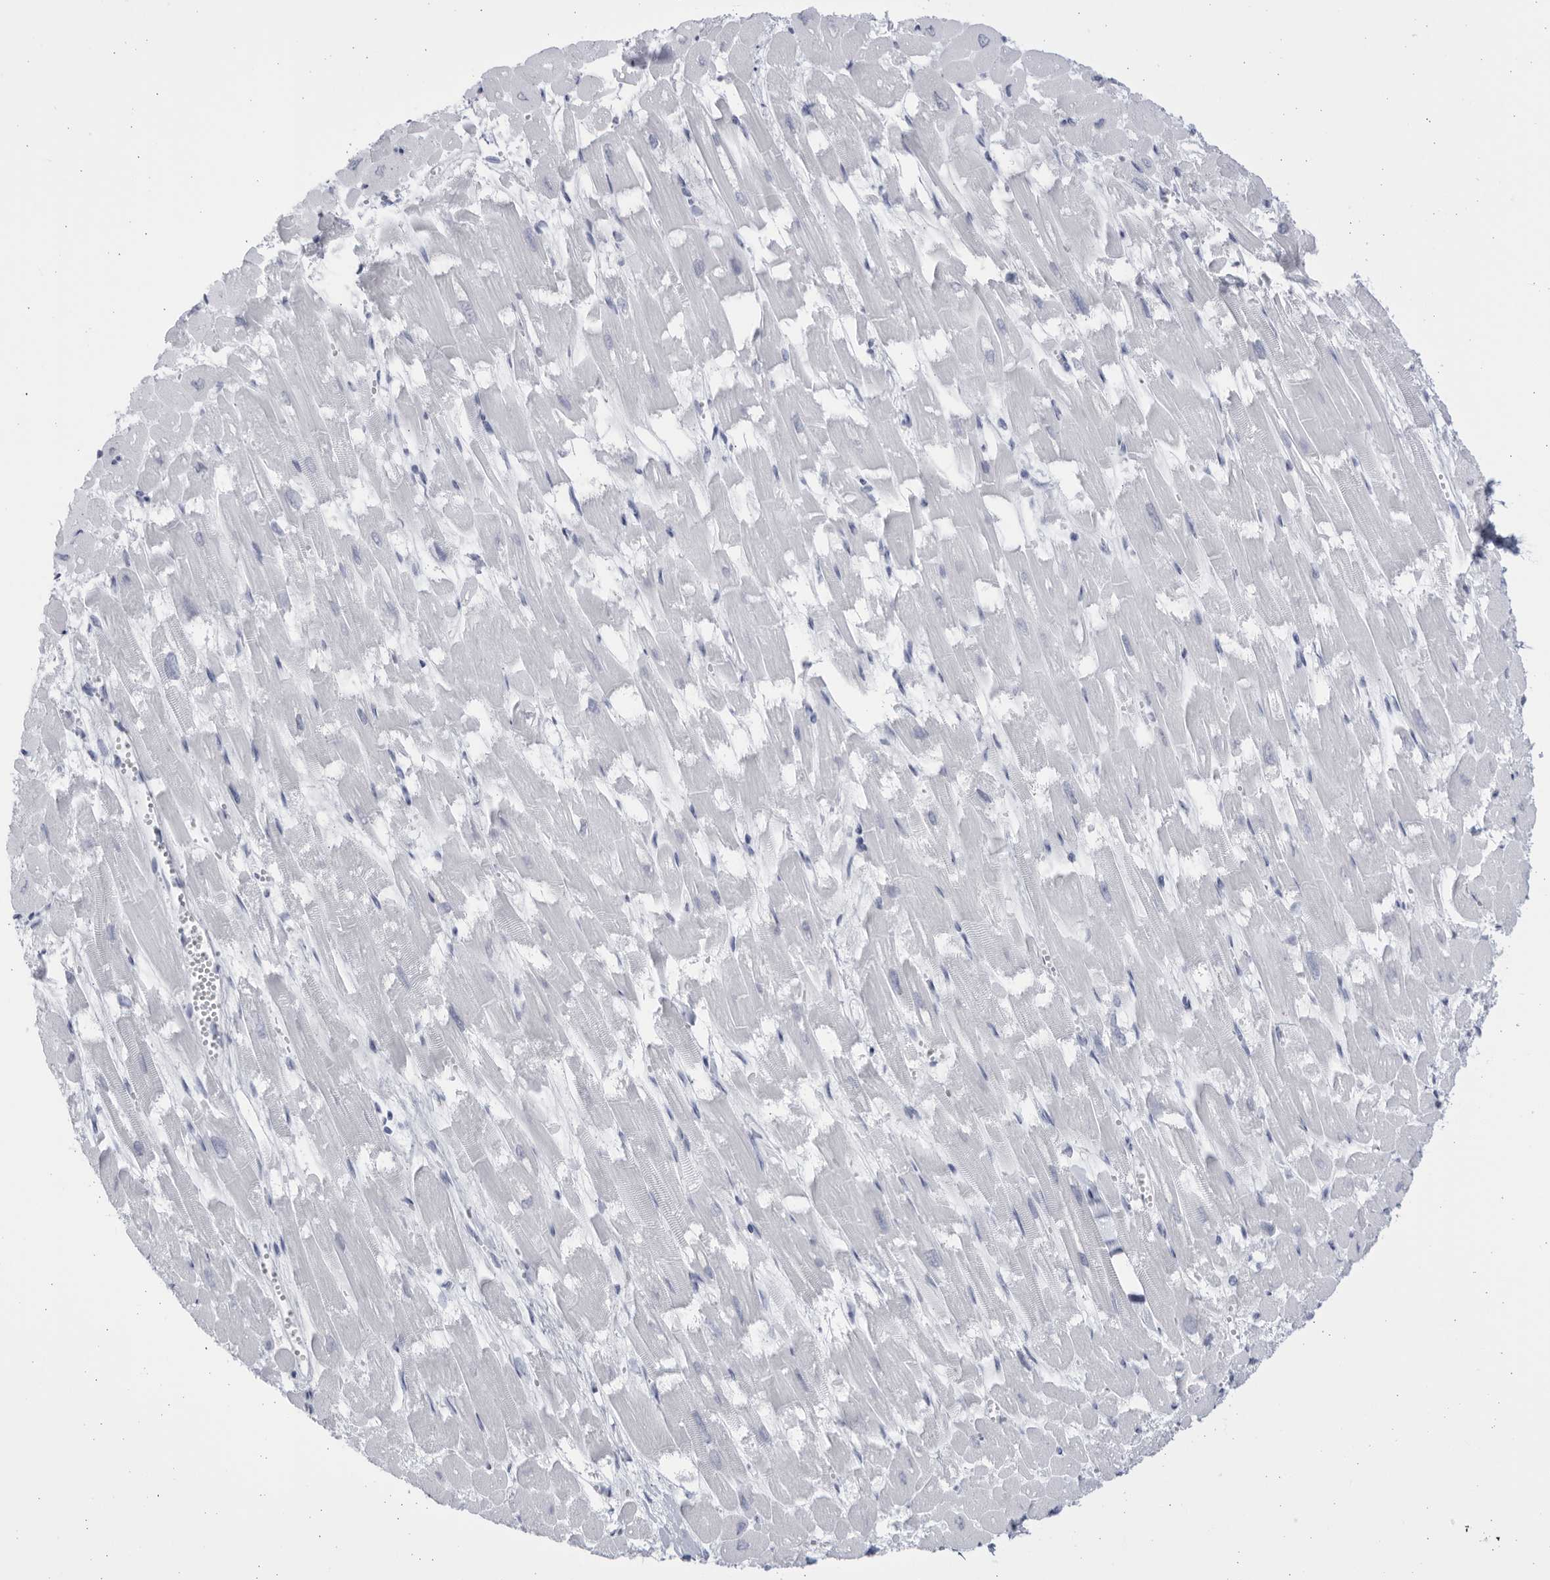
{"staining": {"intensity": "negative", "quantity": "none", "location": "none"}, "tissue": "heart muscle", "cell_type": "Cardiomyocytes", "image_type": "normal", "snomed": [{"axis": "morphology", "description": "Normal tissue, NOS"}, {"axis": "topography", "description": "Heart"}], "caption": "This is an immunohistochemistry (IHC) image of normal human heart muscle. There is no staining in cardiomyocytes.", "gene": "CCDC181", "patient": {"sex": "male", "age": 54}}